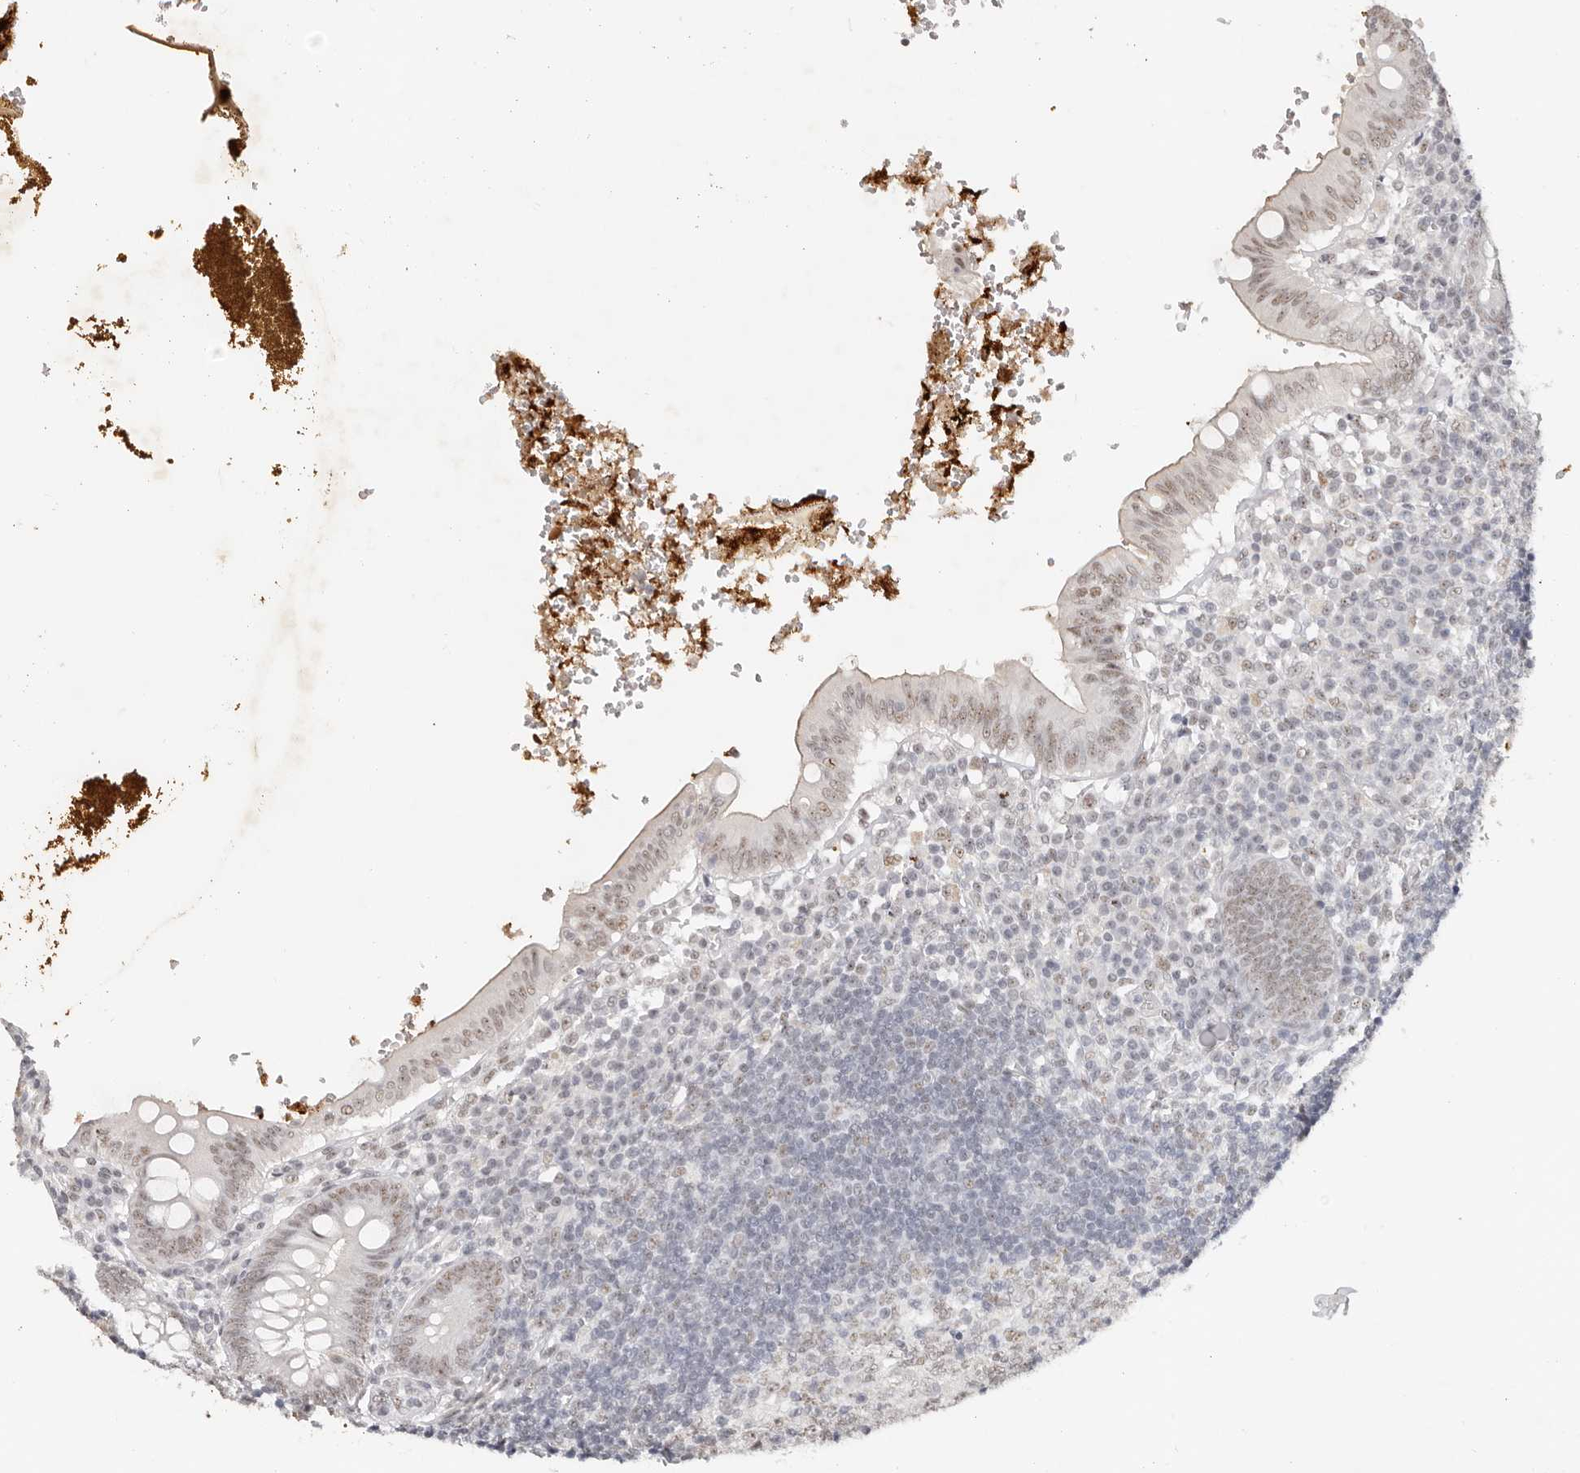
{"staining": {"intensity": "weak", "quantity": "25%-75%", "location": "nuclear"}, "tissue": "appendix", "cell_type": "Glandular cells", "image_type": "normal", "snomed": [{"axis": "morphology", "description": "Normal tissue, NOS"}, {"axis": "topography", "description": "Appendix"}], "caption": "A histopathology image of appendix stained for a protein exhibits weak nuclear brown staining in glandular cells. Nuclei are stained in blue.", "gene": "LARP7", "patient": {"sex": "male", "age": 8}}